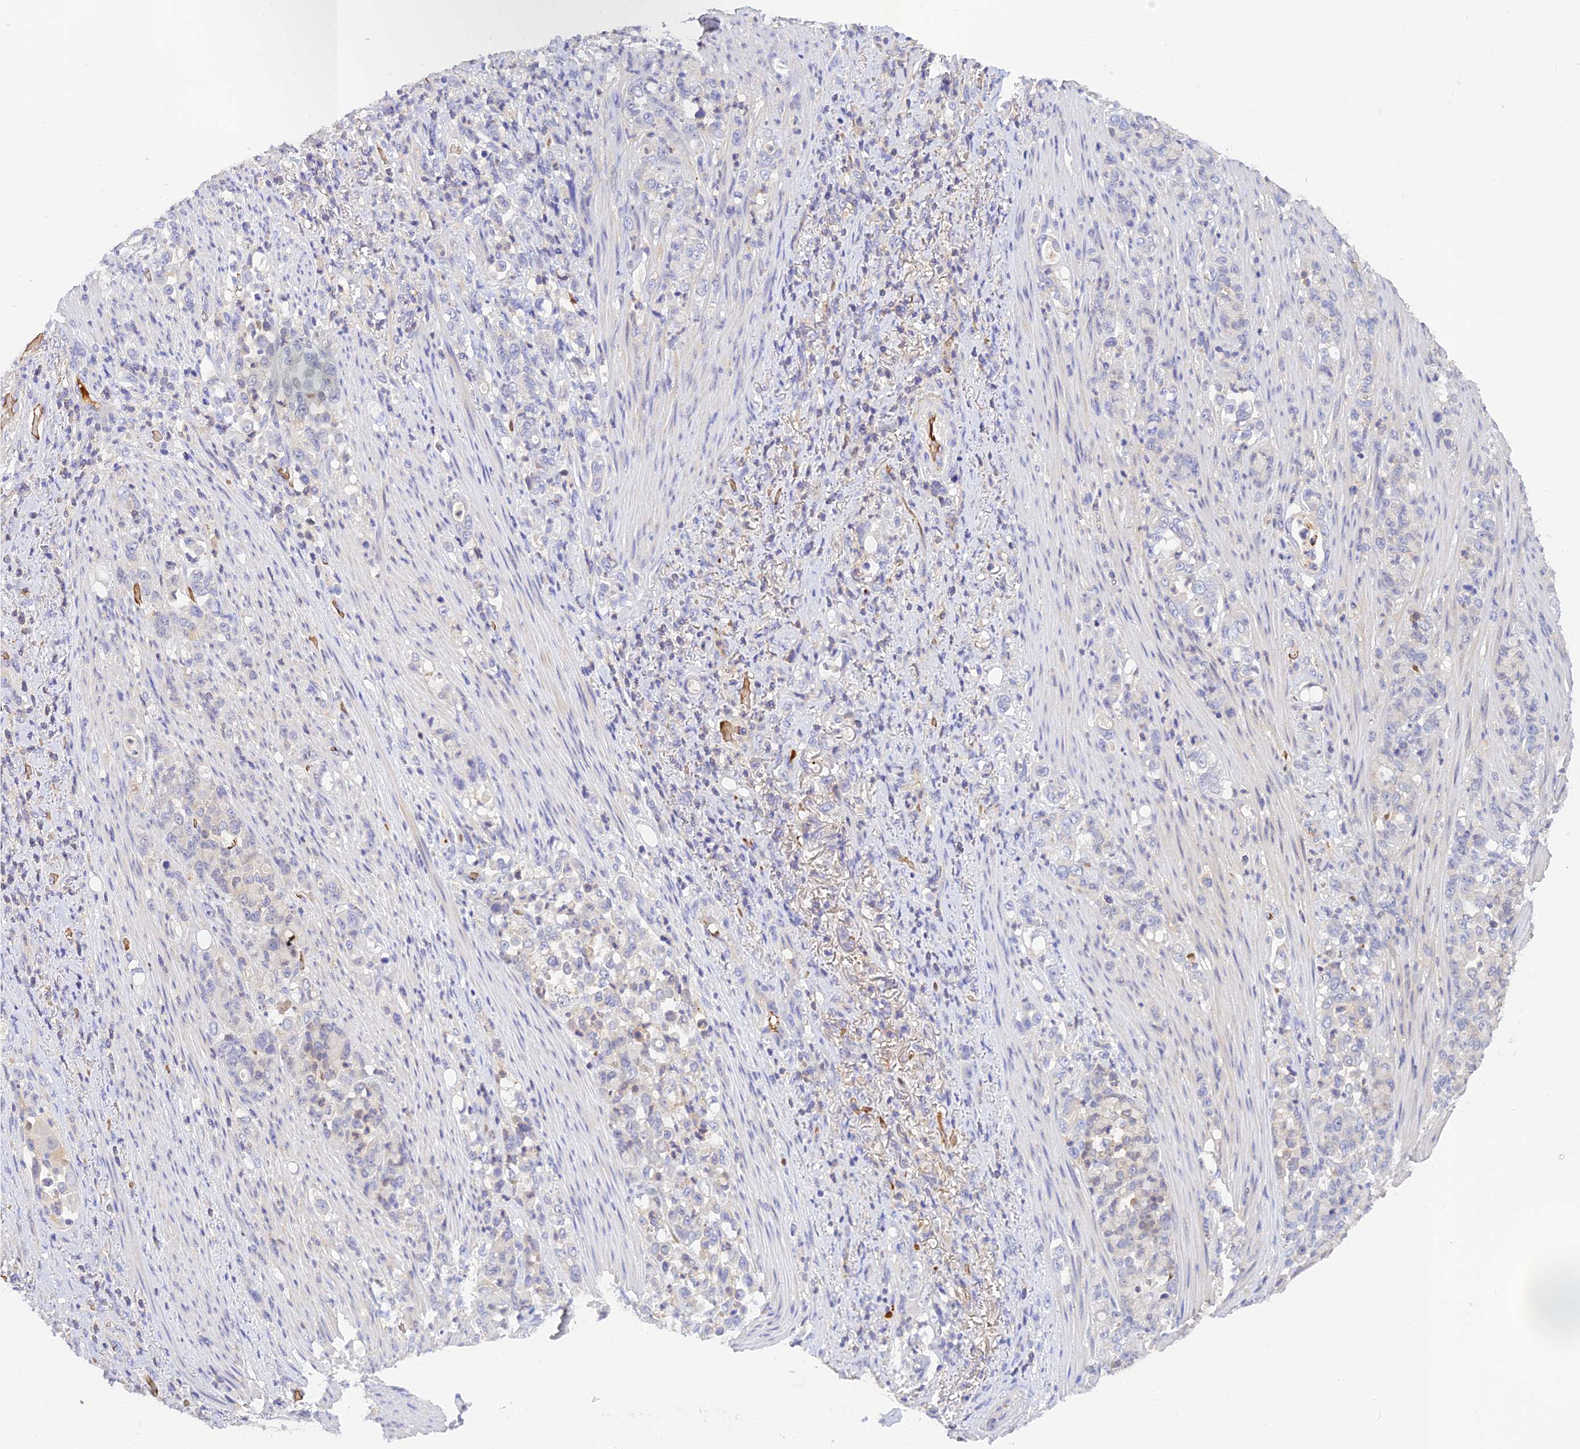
{"staining": {"intensity": "negative", "quantity": "none", "location": "none"}, "tissue": "stomach cancer", "cell_type": "Tumor cells", "image_type": "cancer", "snomed": [{"axis": "morphology", "description": "Normal tissue, NOS"}, {"axis": "morphology", "description": "Adenocarcinoma, NOS"}, {"axis": "topography", "description": "Stomach"}], "caption": "DAB (3,3'-diaminobenzidine) immunohistochemical staining of human stomach adenocarcinoma demonstrates no significant staining in tumor cells.", "gene": "HDHD2", "patient": {"sex": "female", "age": 79}}